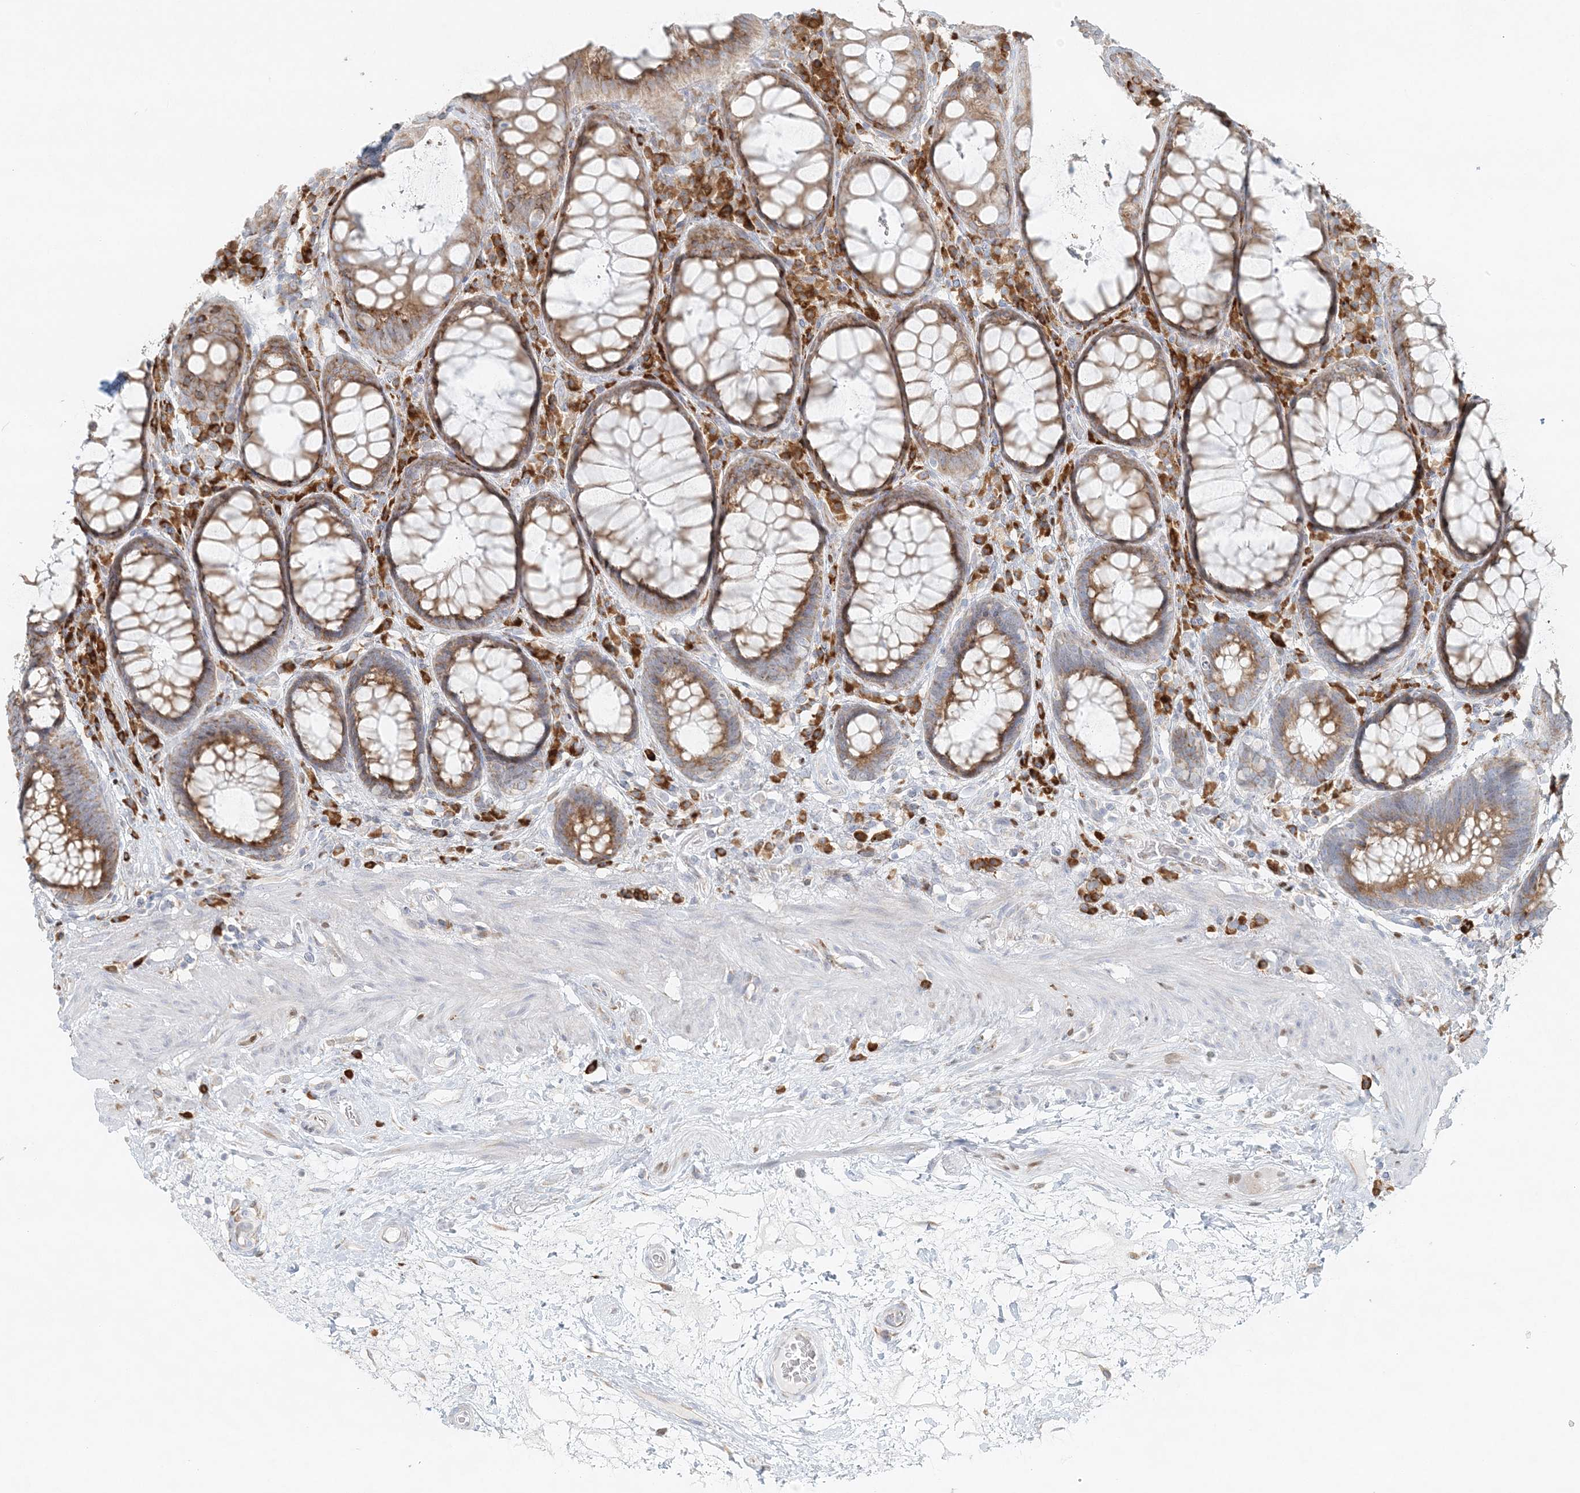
{"staining": {"intensity": "moderate", "quantity": ">75%", "location": "cytoplasmic/membranous"}, "tissue": "rectum", "cell_type": "Glandular cells", "image_type": "normal", "snomed": [{"axis": "morphology", "description": "Normal tissue, NOS"}, {"axis": "topography", "description": "Rectum"}], "caption": "DAB (3,3'-diaminobenzidine) immunohistochemical staining of unremarkable rectum shows moderate cytoplasmic/membranous protein expression in about >75% of glandular cells.", "gene": "STK11IP", "patient": {"sex": "male", "age": 64}}